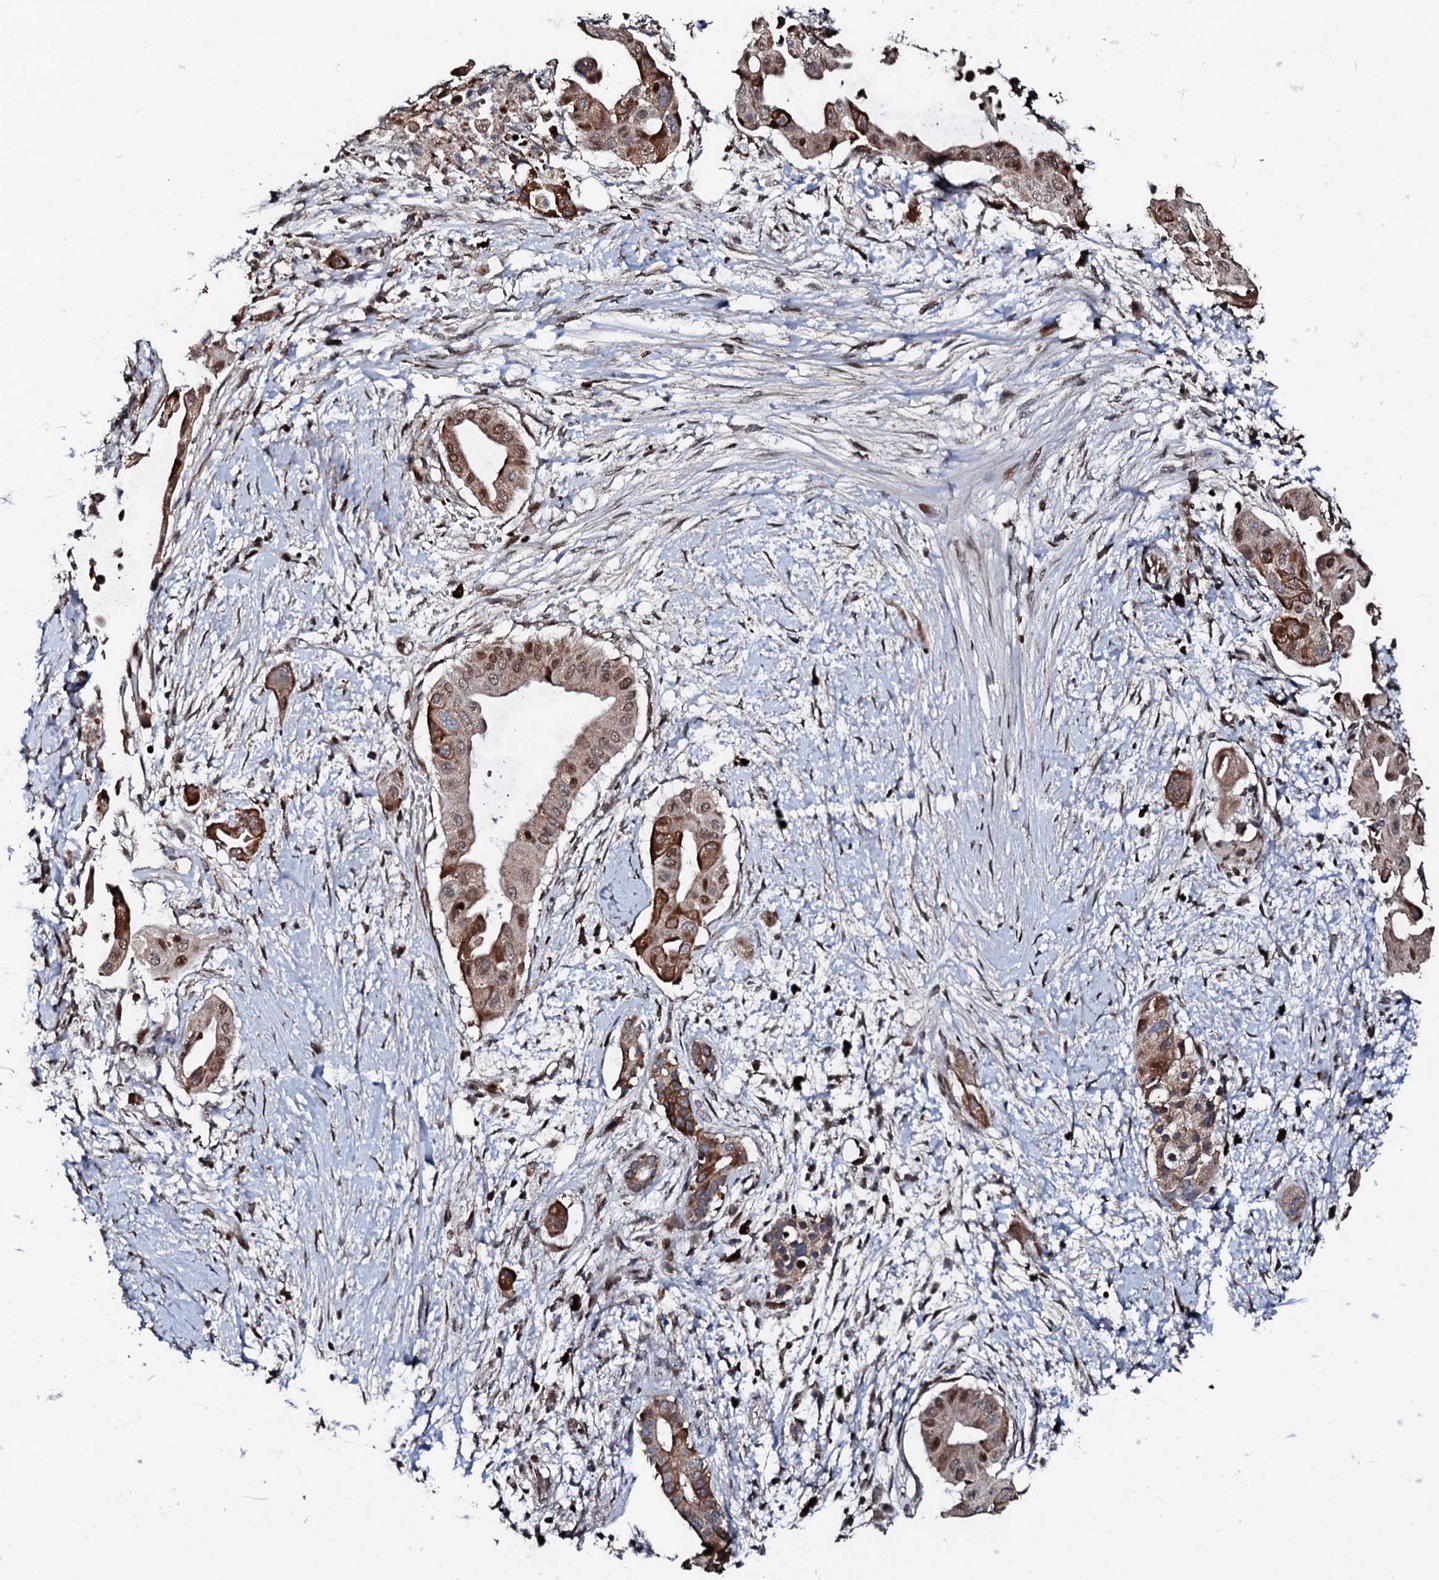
{"staining": {"intensity": "moderate", "quantity": ">75%", "location": "cytoplasmic/membranous,nuclear"}, "tissue": "pancreatic cancer", "cell_type": "Tumor cells", "image_type": "cancer", "snomed": [{"axis": "morphology", "description": "Adenocarcinoma, NOS"}, {"axis": "topography", "description": "Pancreas"}], "caption": "Protein analysis of pancreatic cancer tissue displays moderate cytoplasmic/membranous and nuclear positivity in approximately >75% of tumor cells.", "gene": "KIF18A", "patient": {"sex": "male", "age": 68}}